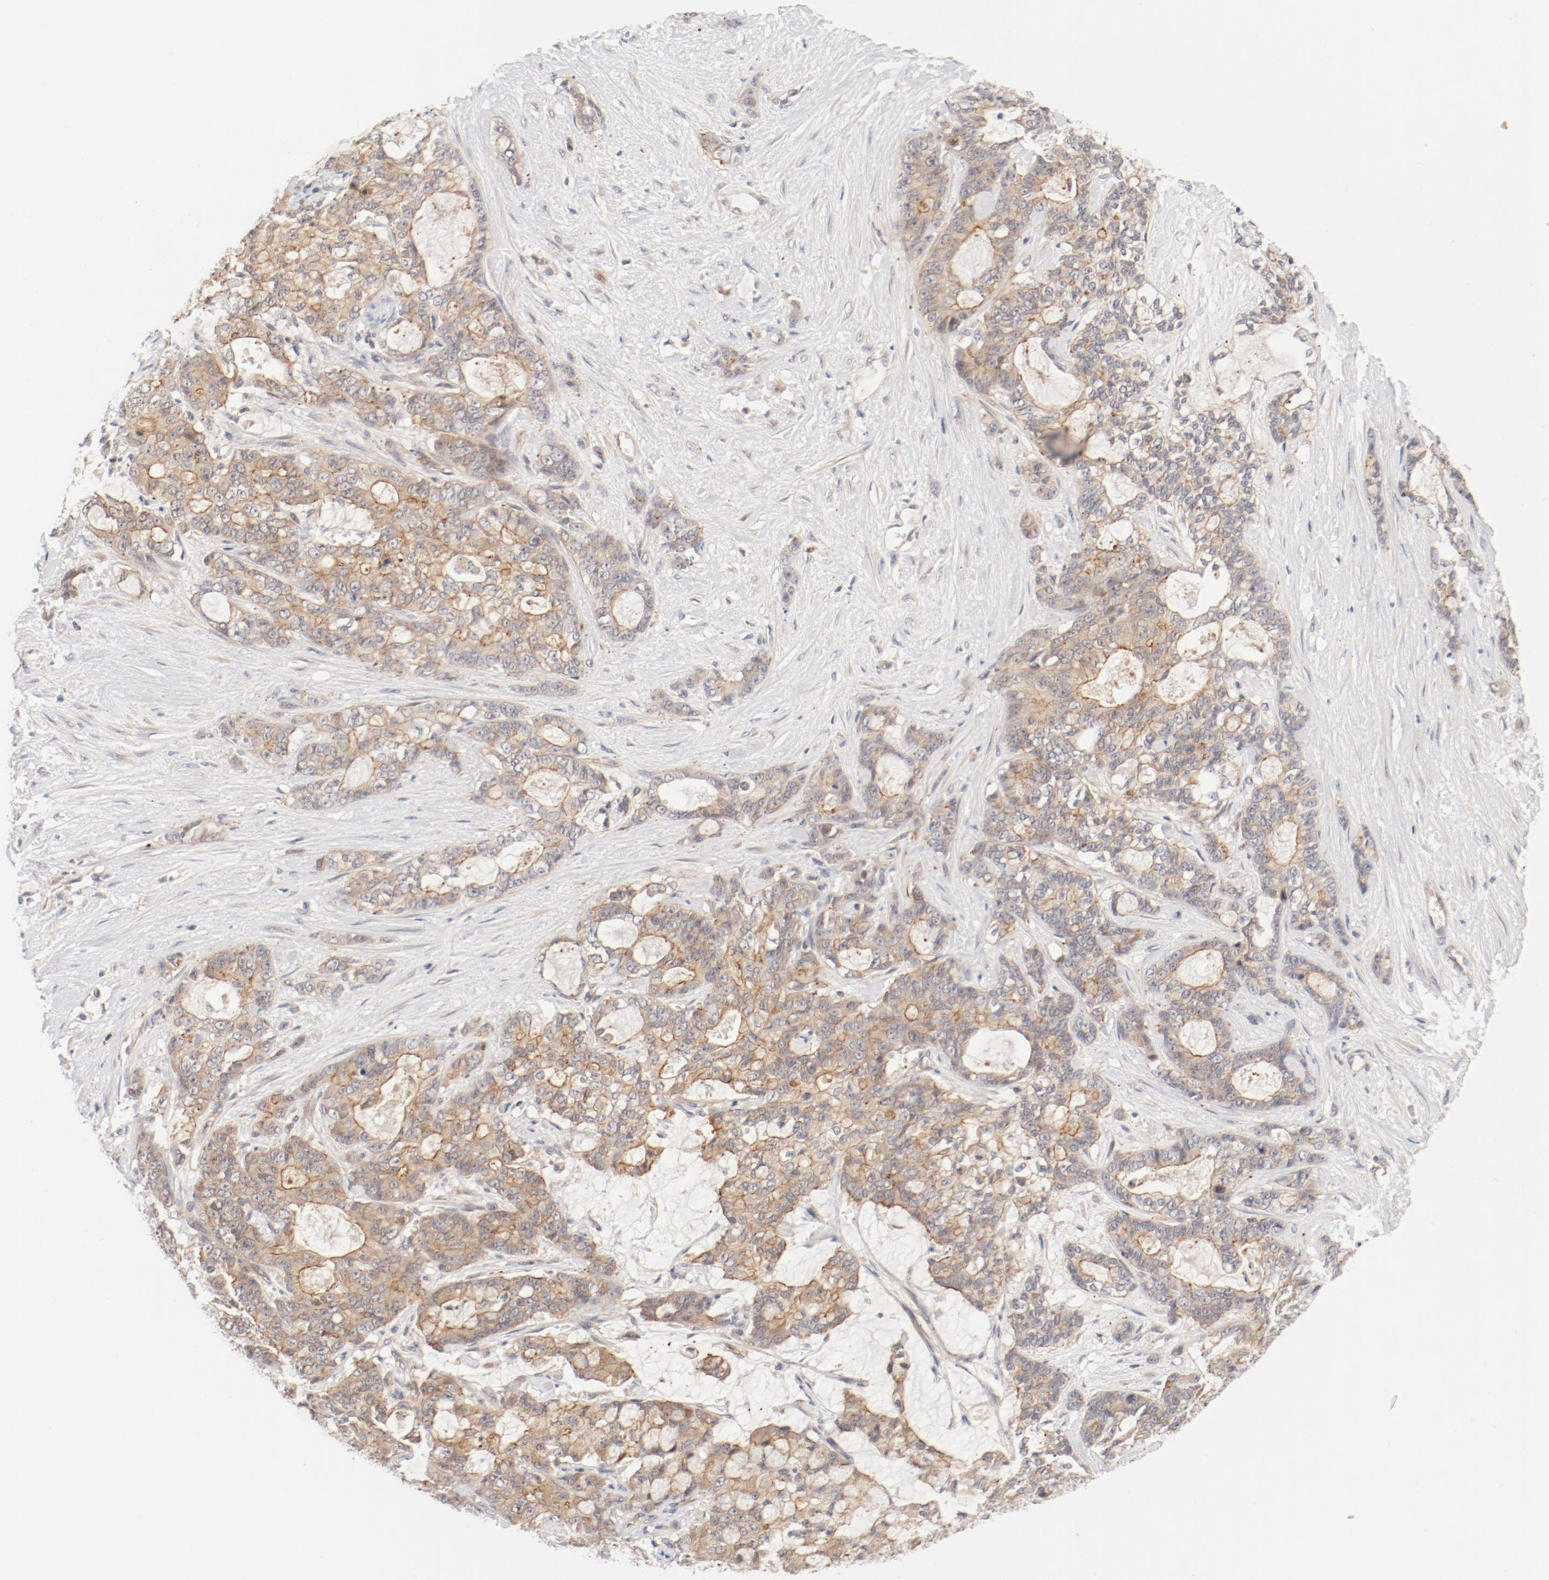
{"staining": {"intensity": "moderate", "quantity": ">75%", "location": "cytoplasmic/membranous"}, "tissue": "pancreatic cancer", "cell_type": "Tumor cells", "image_type": "cancer", "snomed": [{"axis": "morphology", "description": "Adenocarcinoma, NOS"}, {"axis": "topography", "description": "Pancreas"}], "caption": "Human adenocarcinoma (pancreatic) stained with a brown dye exhibits moderate cytoplasmic/membranous positive expression in about >75% of tumor cells.", "gene": "ZNF267", "patient": {"sex": "female", "age": 73}}